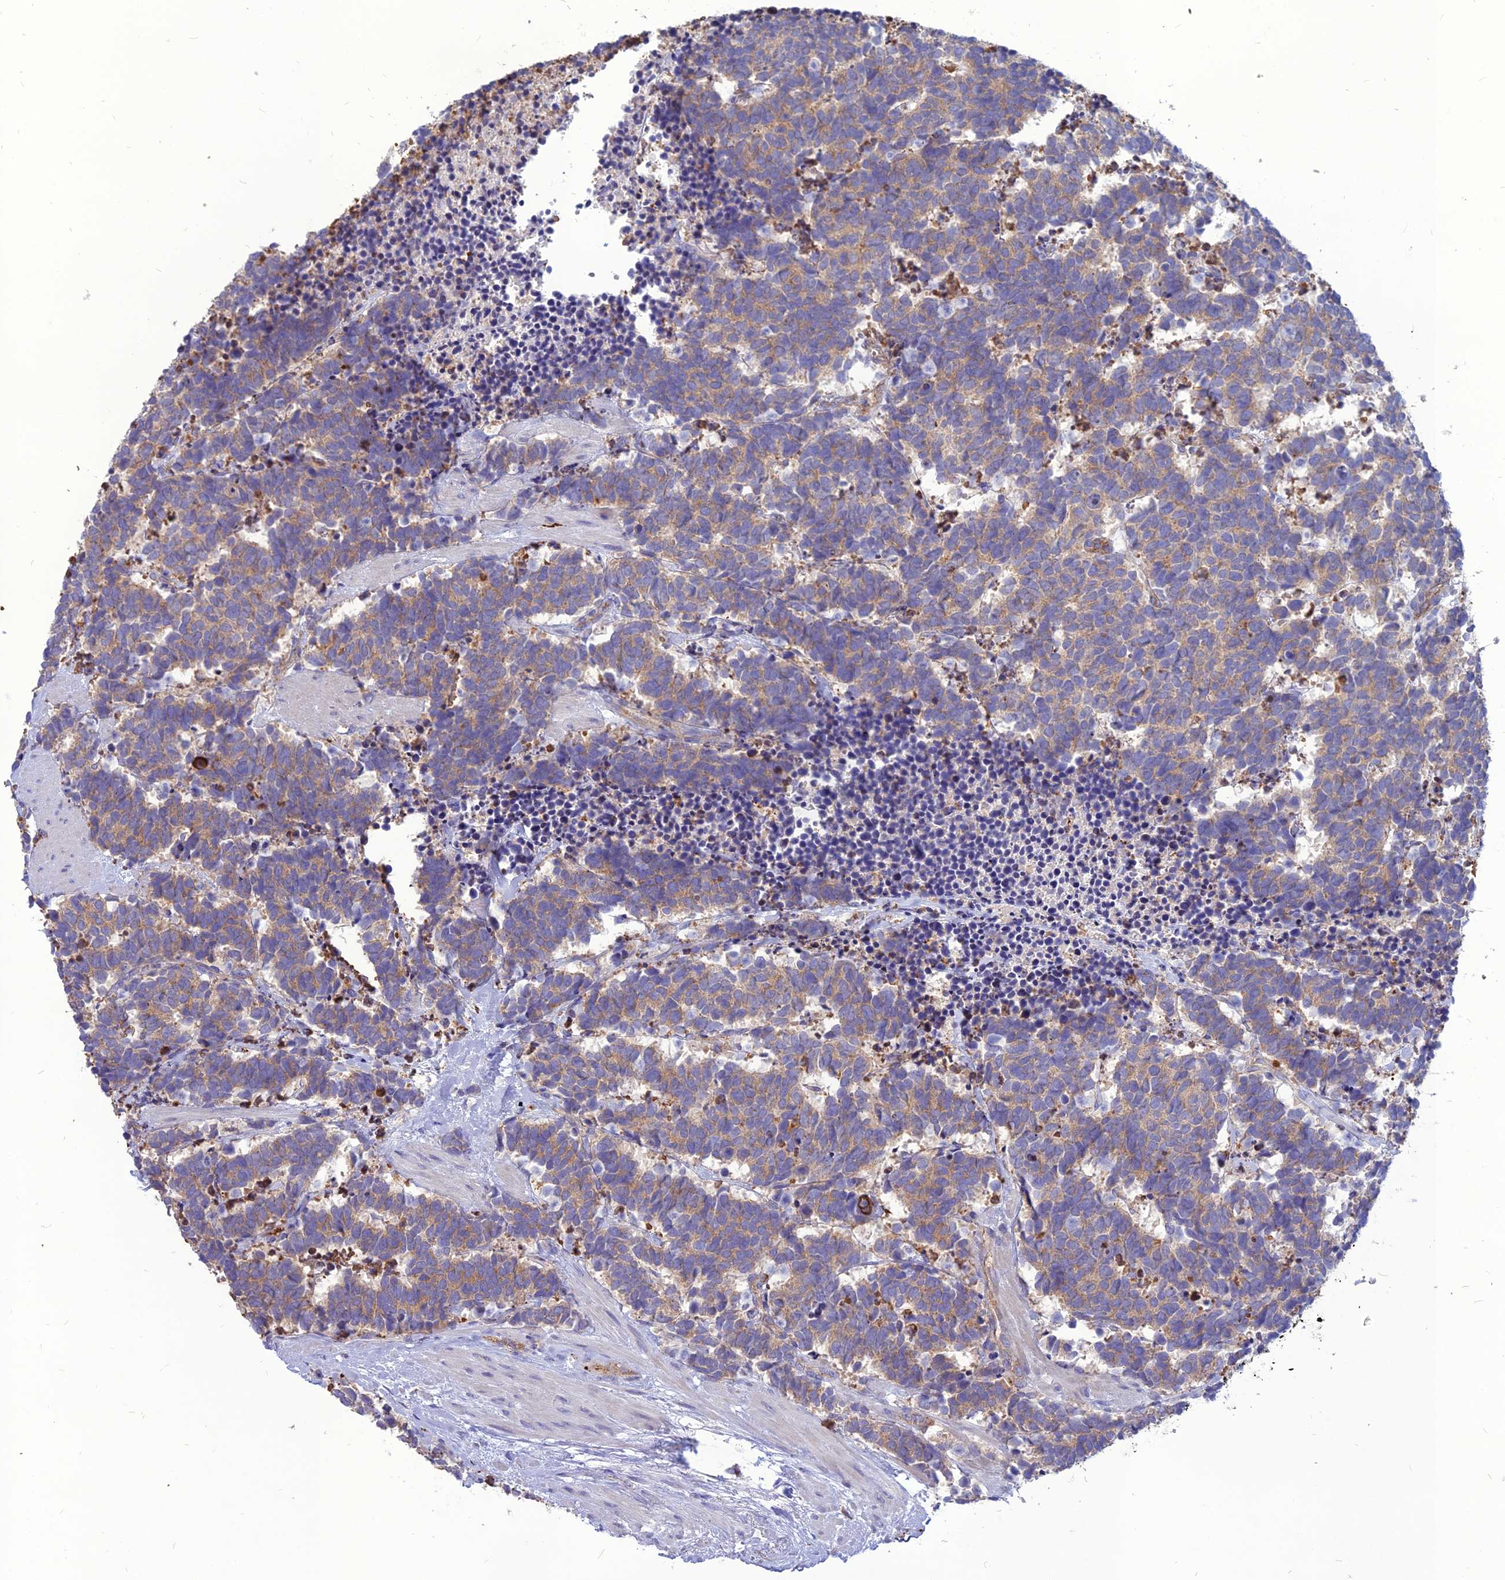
{"staining": {"intensity": "weak", "quantity": ">75%", "location": "cytoplasmic/membranous"}, "tissue": "carcinoid", "cell_type": "Tumor cells", "image_type": "cancer", "snomed": [{"axis": "morphology", "description": "Carcinoma, NOS"}, {"axis": "morphology", "description": "Carcinoid, malignant, NOS"}, {"axis": "topography", "description": "Prostate"}], "caption": "The immunohistochemical stain labels weak cytoplasmic/membranous positivity in tumor cells of carcinoid tissue. The staining is performed using DAB (3,3'-diaminobenzidine) brown chromogen to label protein expression. The nuclei are counter-stained blue using hematoxylin.", "gene": "PCED1B", "patient": {"sex": "male", "age": 57}}